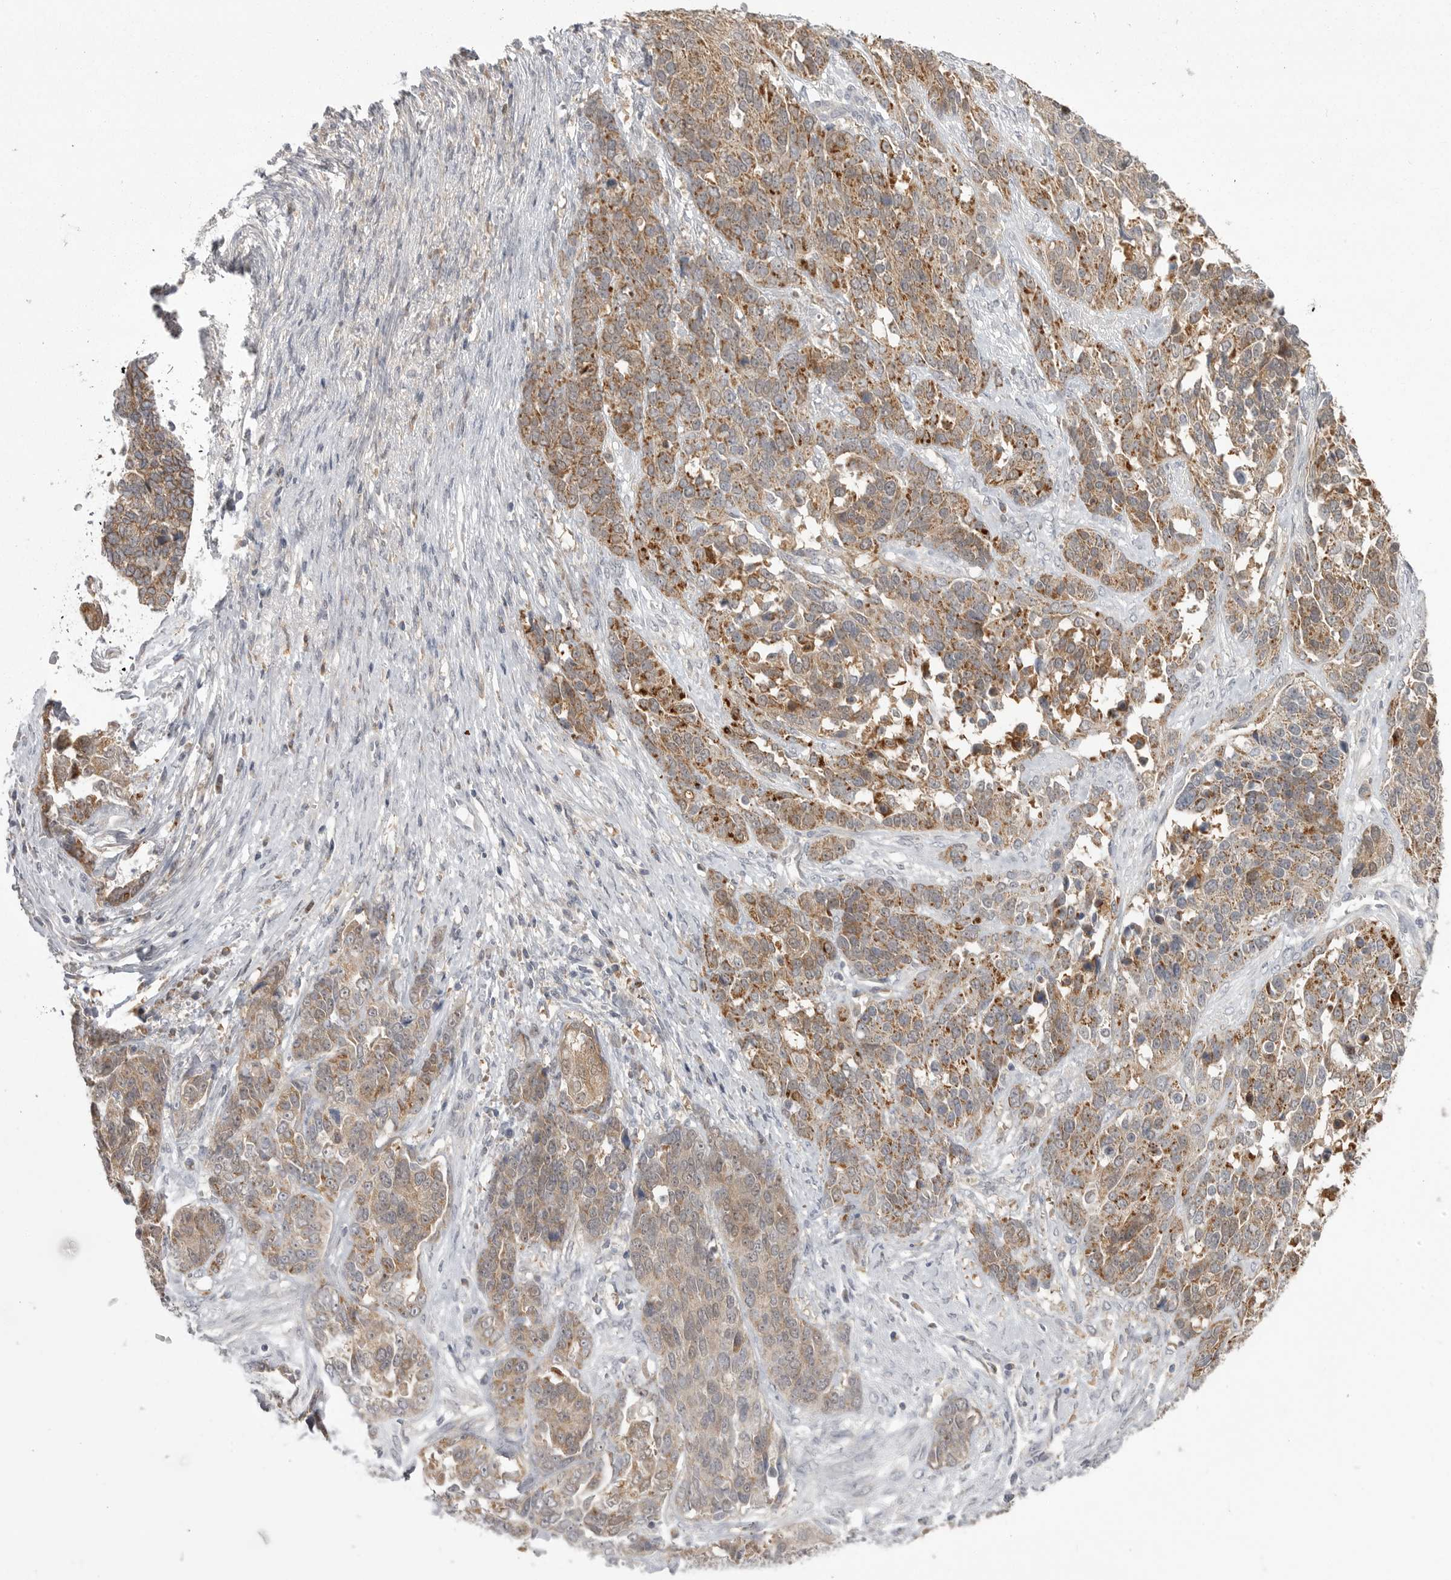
{"staining": {"intensity": "moderate", "quantity": ">75%", "location": "cytoplasmic/membranous"}, "tissue": "ovarian cancer", "cell_type": "Tumor cells", "image_type": "cancer", "snomed": [{"axis": "morphology", "description": "Cystadenocarcinoma, serous, NOS"}, {"axis": "topography", "description": "Ovary"}], "caption": "Tumor cells demonstrate medium levels of moderate cytoplasmic/membranous staining in about >75% of cells in ovarian serous cystadenocarcinoma.", "gene": "KYAT3", "patient": {"sex": "female", "age": 44}}